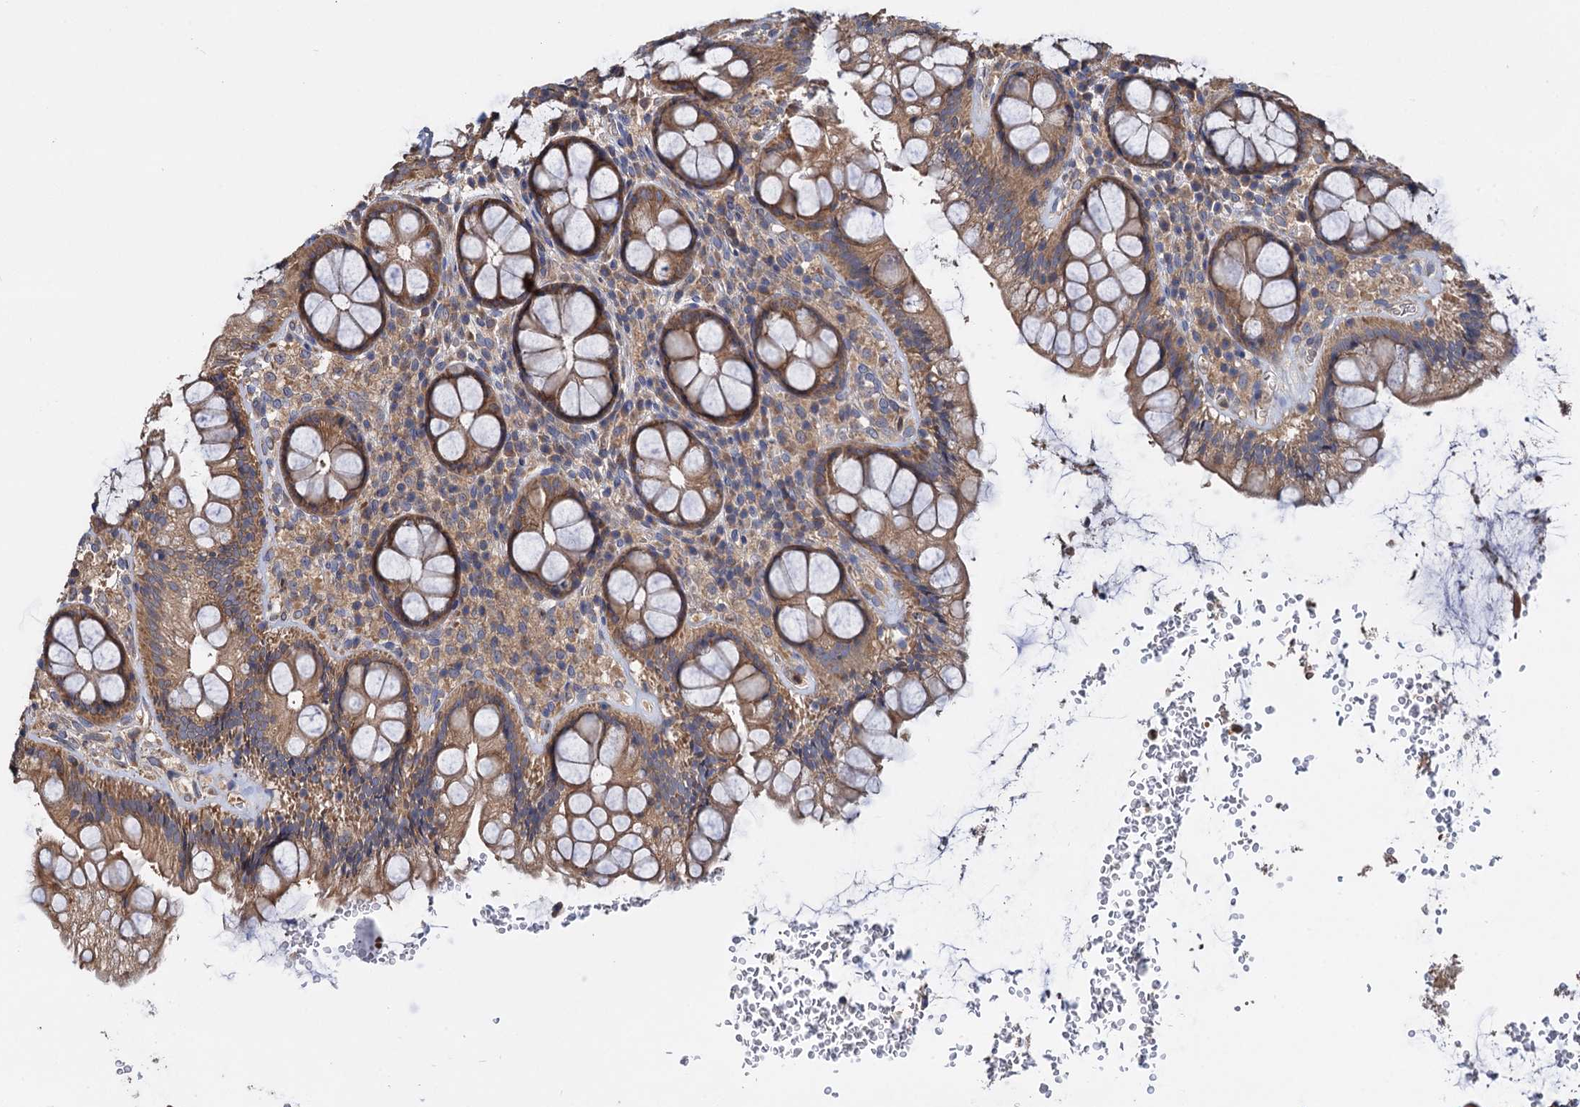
{"staining": {"intensity": "moderate", "quantity": ">75%", "location": "cytoplasmic/membranous"}, "tissue": "rectum", "cell_type": "Glandular cells", "image_type": "normal", "snomed": [{"axis": "morphology", "description": "Normal tissue, NOS"}, {"axis": "topography", "description": "Rectum"}], "caption": "A brown stain highlights moderate cytoplasmic/membranous staining of a protein in glandular cells of benign rectum.", "gene": "CEP192", "patient": {"sex": "male", "age": 83}}